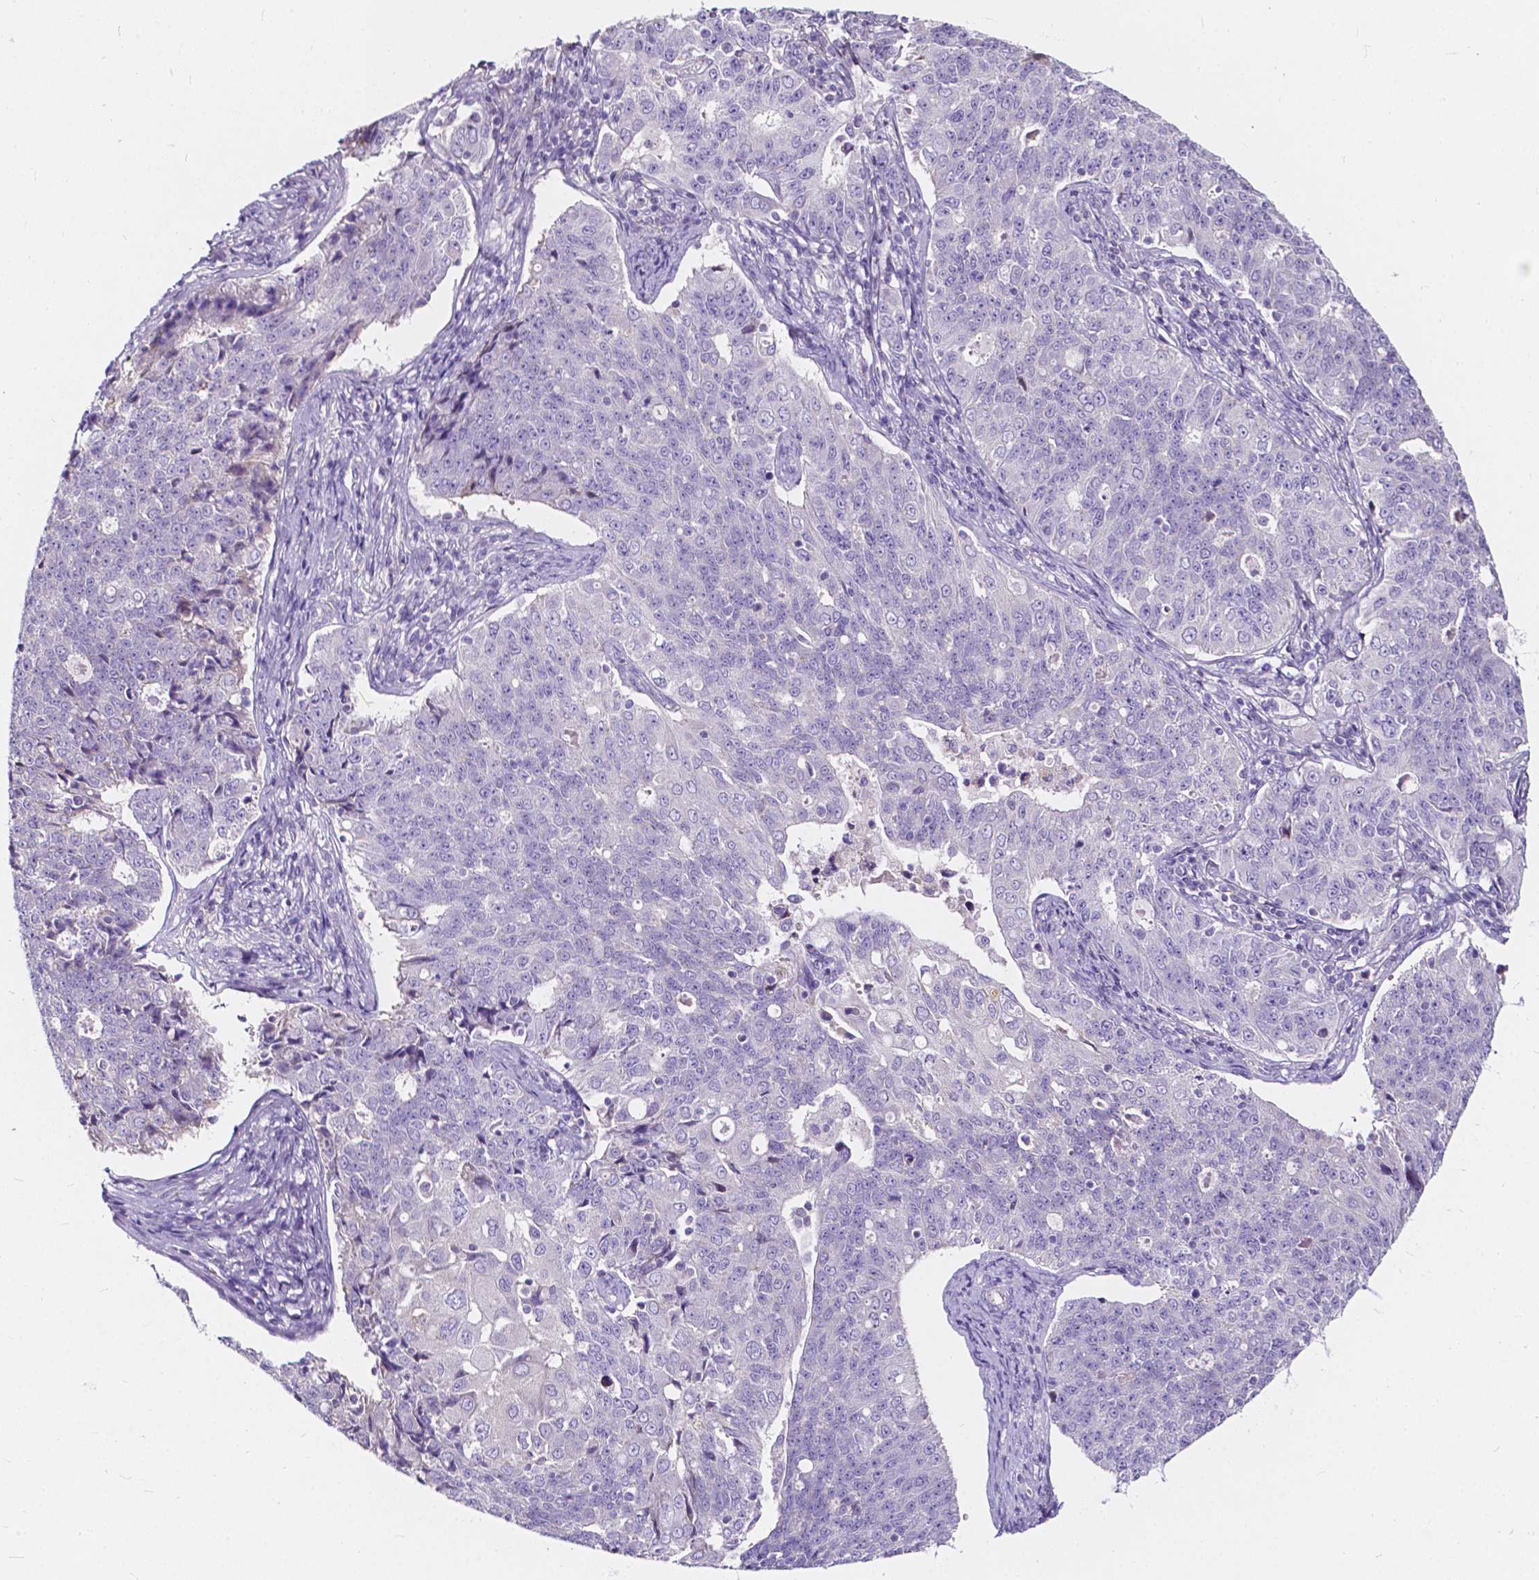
{"staining": {"intensity": "negative", "quantity": "none", "location": "none"}, "tissue": "endometrial cancer", "cell_type": "Tumor cells", "image_type": "cancer", "snomed": [{"axis": "morphology", "description": "Adenocarcinoma, NOS"}, {"axis": "topography", "description": "Endometrium"}], "caption": "A histopathology image of endometrial cancer stained for a protein reveals no brown staining in tumor cells. (Stains: DAB (3,3'-diaminobenzidine) immunohistochemistry (IHC) with hematoxylin counter stain, Microscopy: brightfield microscopy at high magnification).", "gene": "CLSTN2", "patient": {"sex": "female", "age": 43}}